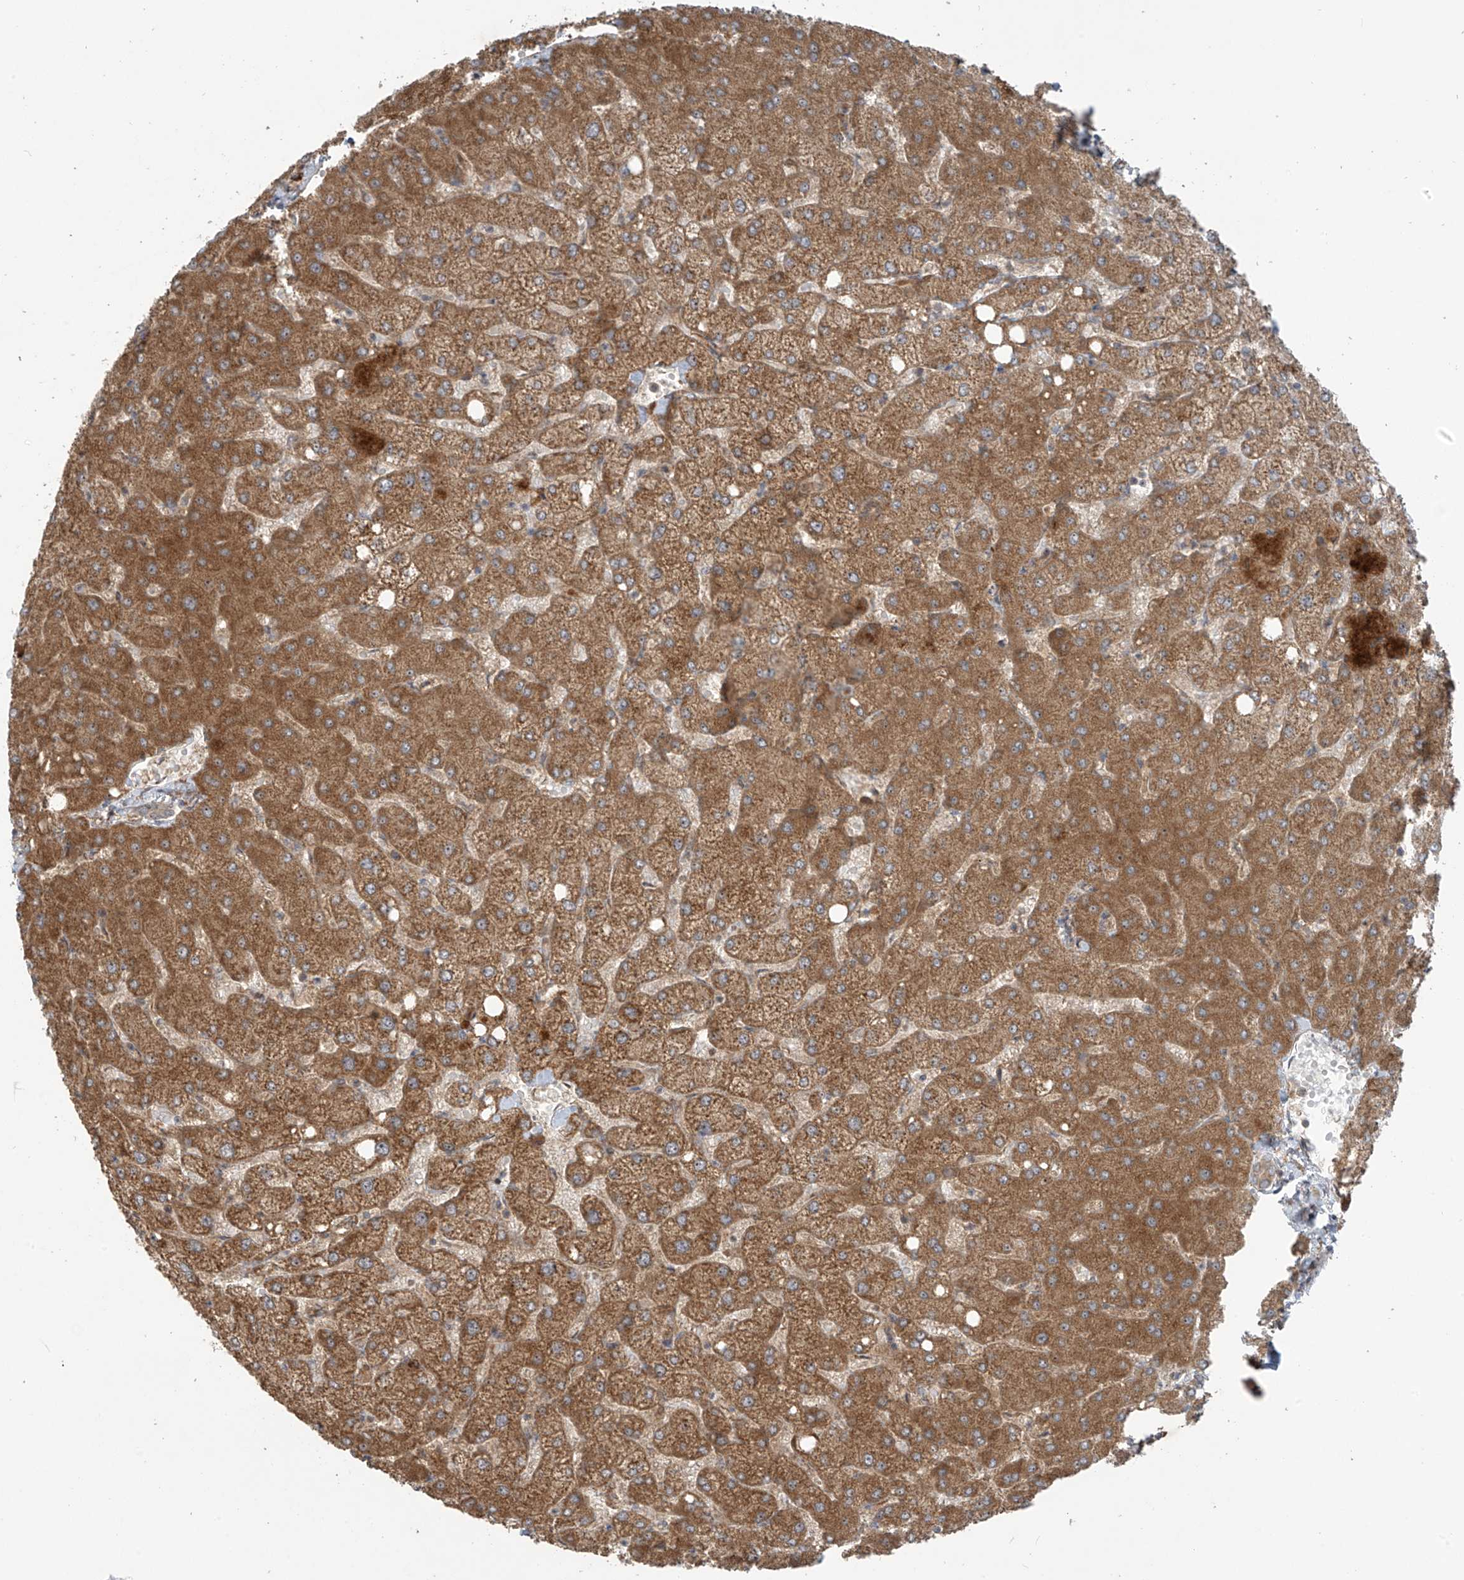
{"staining": {"intensity": "weak", "quantity": ">75%", "location": "cytoplasmic/membranous"}, "tissue": "liver", "cell_type": "Cholangiocytes", "image_type": "normal", "snomed": [{"axis": "morphology", "description": "Normal tissue, NOS"}, {"axis": "topography", "description": "Liver"}], "caption": "Unremarkable liver was stained to show a protein in brown. There is low levels of weak cytoplasmic/membranous expression in approximately >75% of cholangiocytes.", "gene": "KATNIP", "patient": {"sex": "female", "age": 54}}